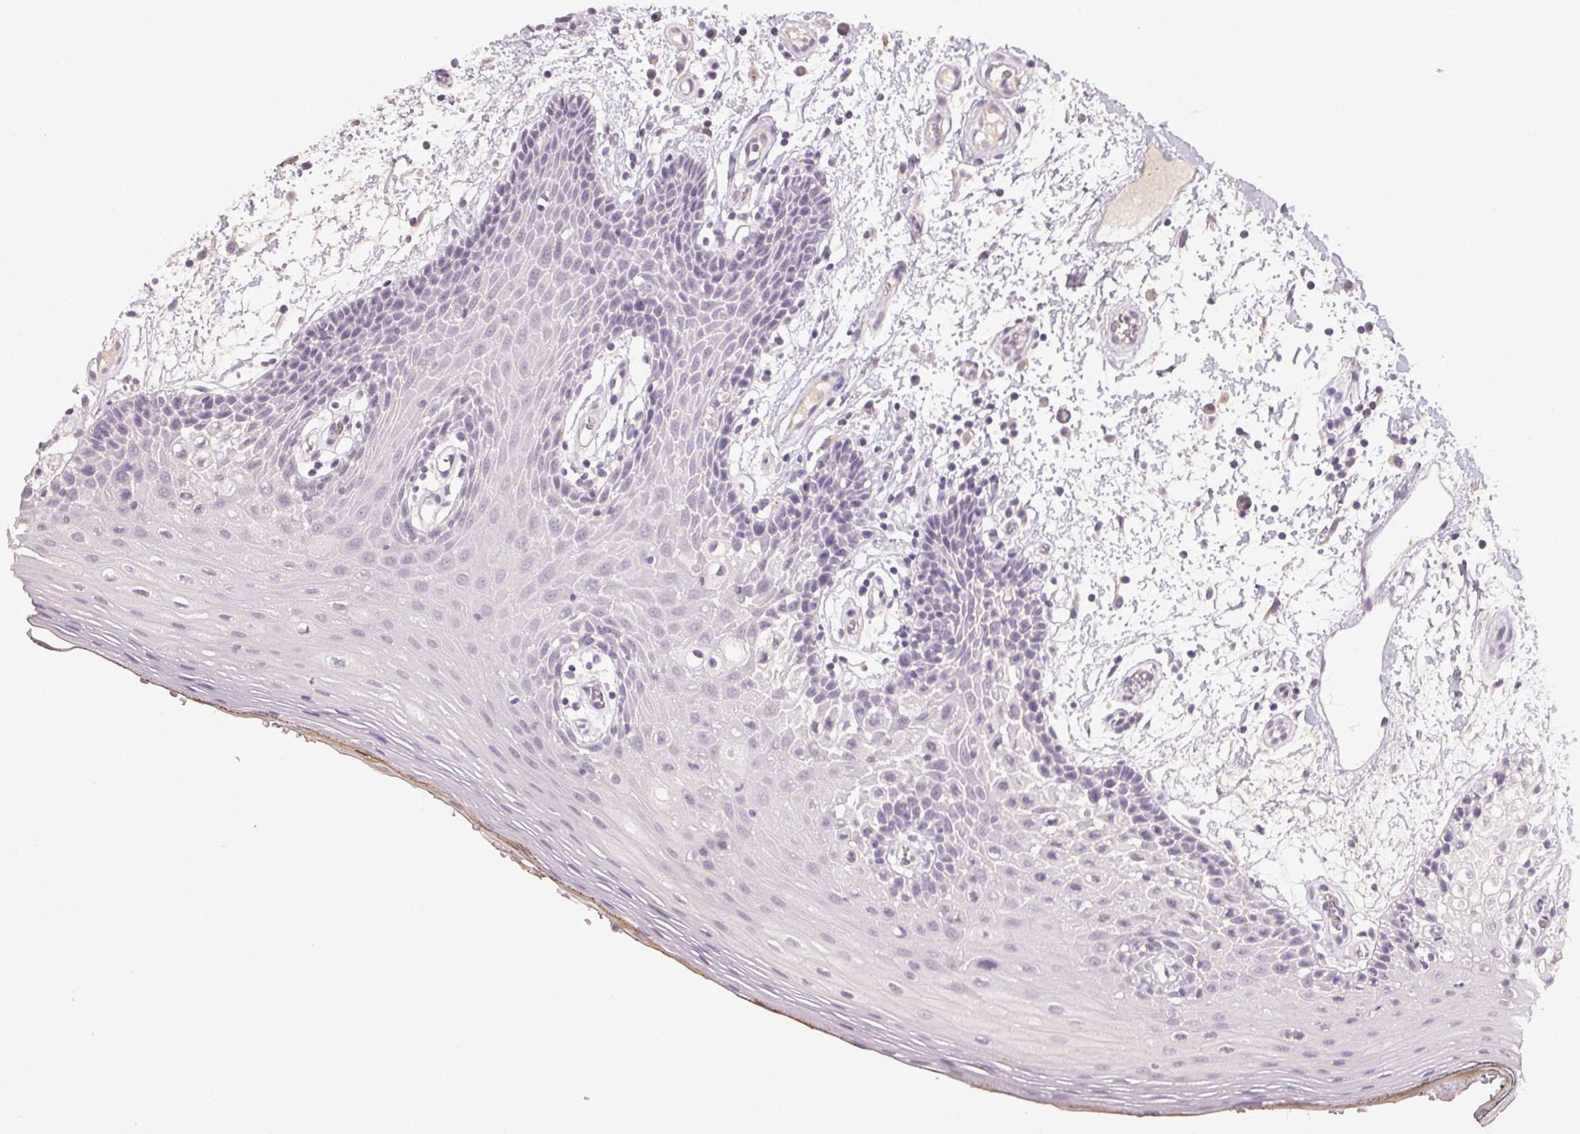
{"staining": {"intensity": "negative", "quantity": "none", "location": "none"}, "tissue": "oral mucosa", "cell_type": "Squamous epithelial cells", "image_type": "normal", "snomed": [{"axis": "morphology", "description": "Normal tissue, NOS"}, {"axis": "morphology", "description": "Squamous cell carcinoma, NOS"}, {"axis": "topography", "description": "Oral tissue"}, {"axis": "topography", "description": "Head-Neck"}], "caption": "Image shows no protein staining in squamous epithelial cells of benign oral mucosa.", "gene": "CXCL5", "patient": {"sex": "male", "age": 52}}